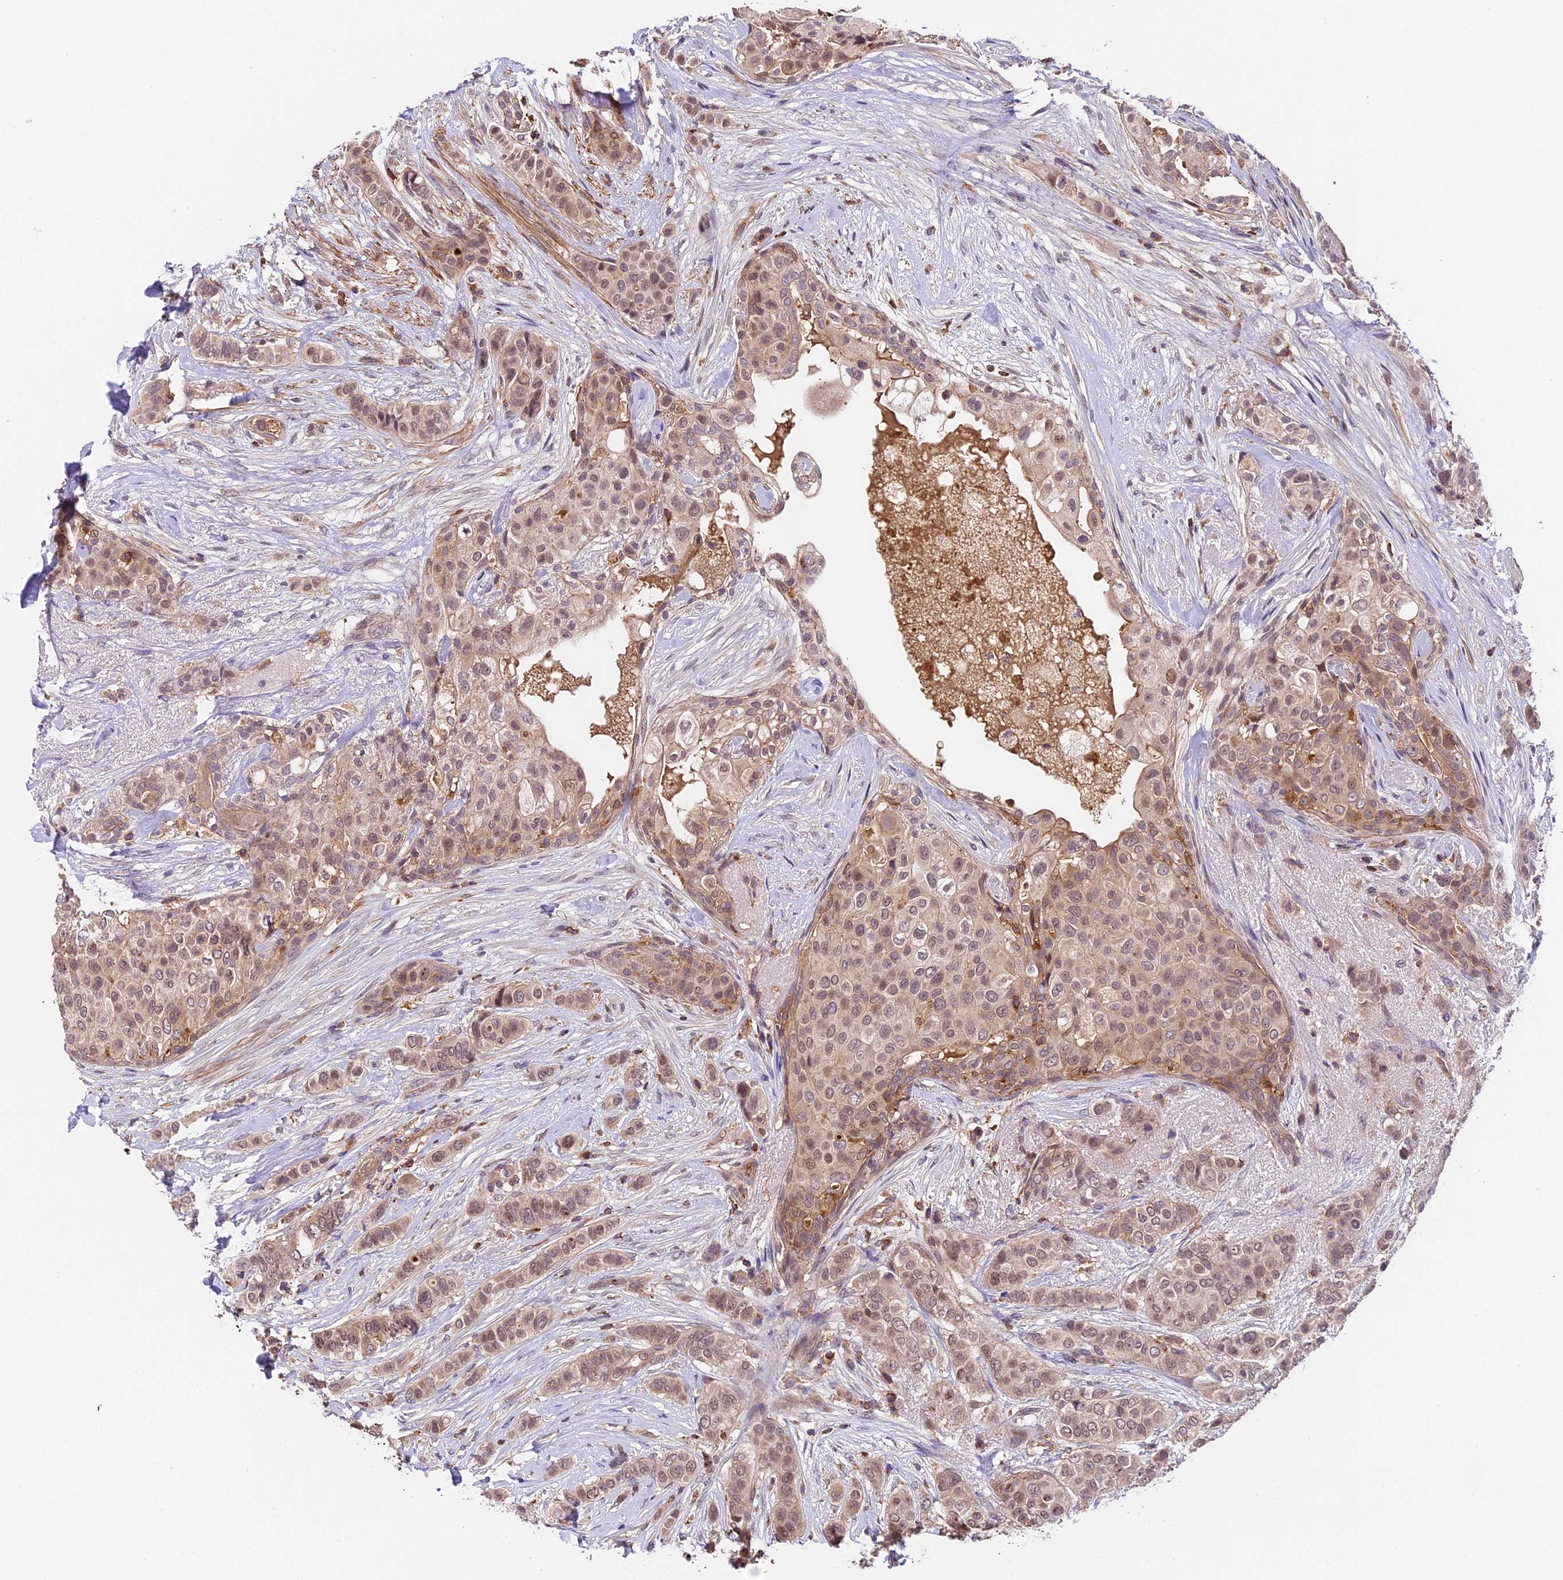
{"staining": {"intensity": "moderate", "quantity": "<25%", "location": "cytoplasmic/membranous,nuclear"}, "tissue": "breast cancer", "cell_type": "Tumor cells", "image_type": "cancer", "snomed": [{"axis": "morphology", "description": "Lobular carcinoma"}, {"axis": "topography", "description": "Breast"}], "caption": "Immunohistochemical staining of lobular carcinoma (breast) exhibits low levels of moderate cytoplasmic/membranous and nuclear positivity in about <25% of tumor cells.", "gene": "TBC1D1", "patient": {"sex": "female", "age": 51}}